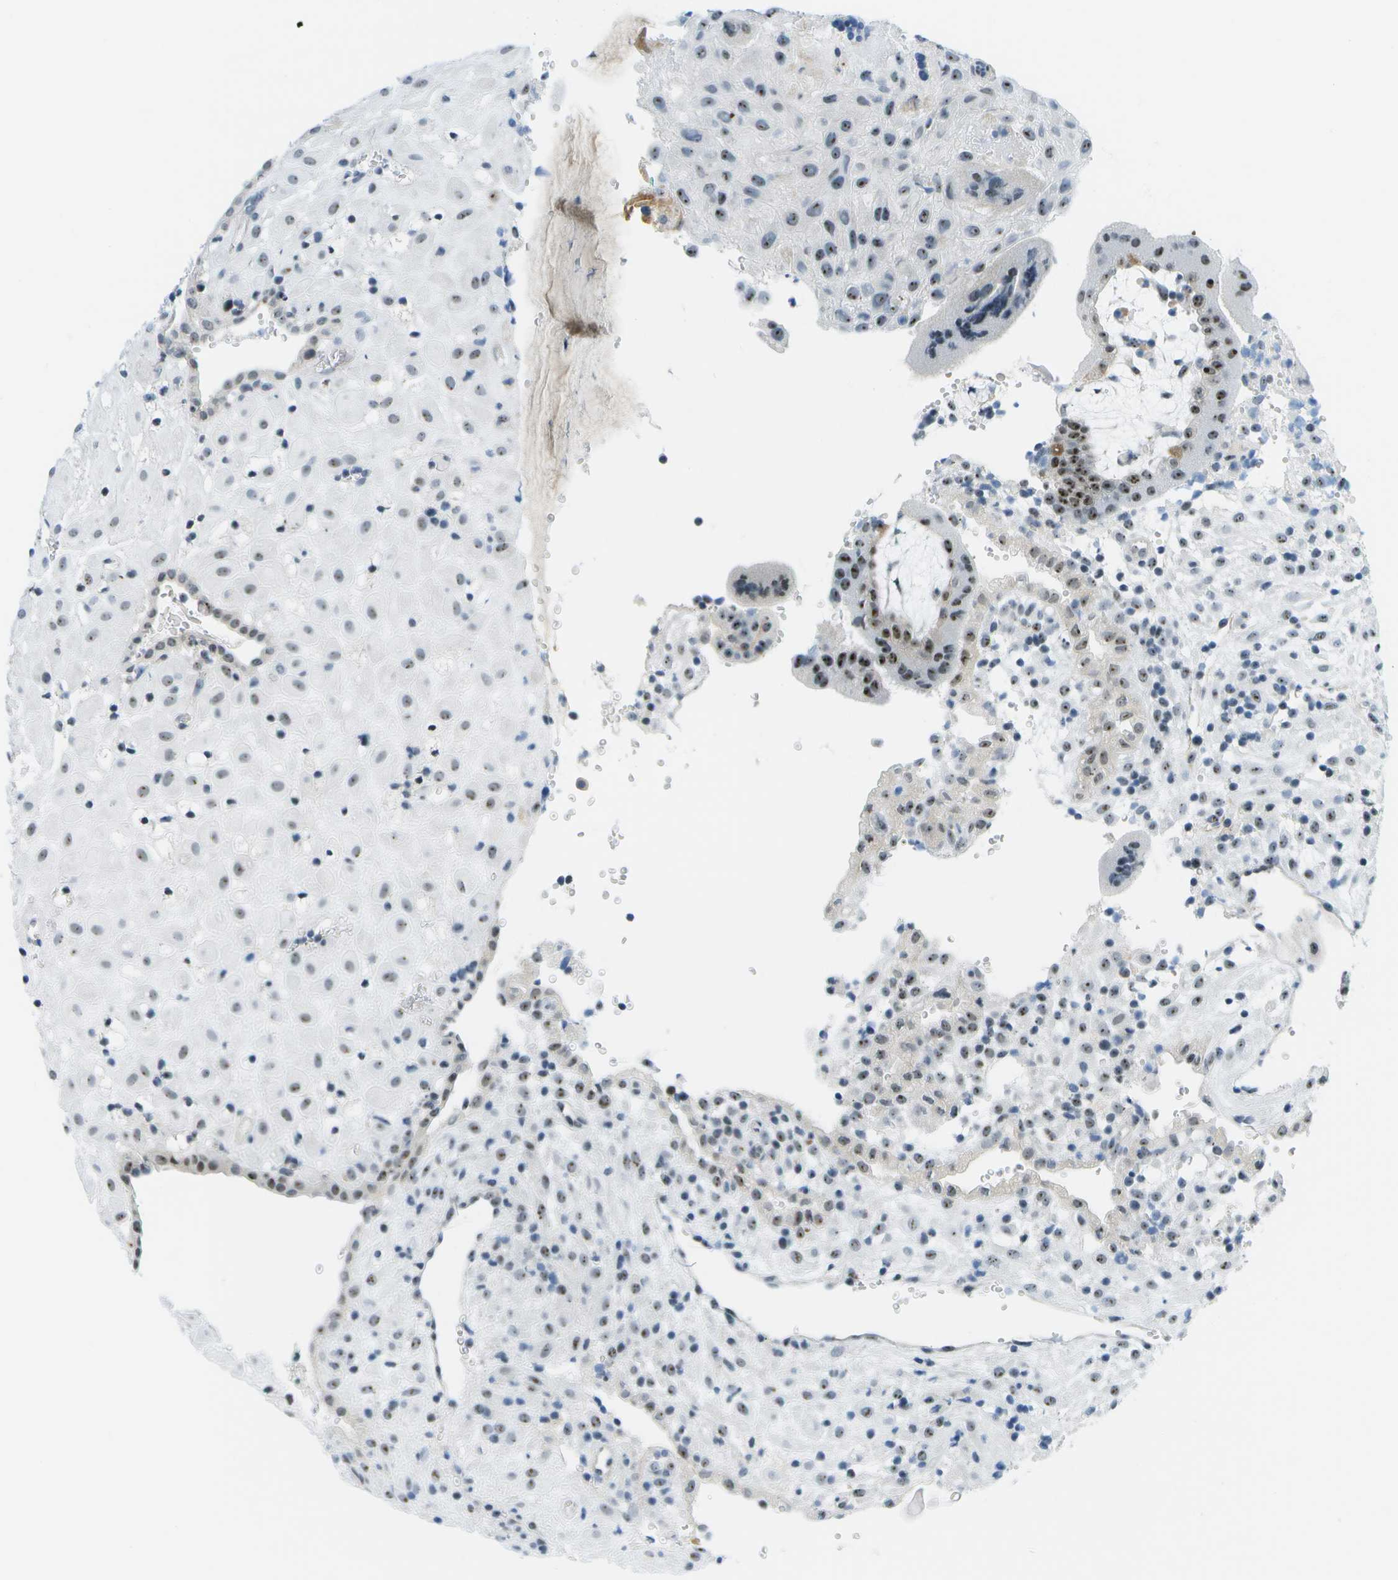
{"staining": {"intensity": "weak", "quantity": "25%-75%", "location": "nuclear"}, "tissue": "placenta", "cell_type": "Decidual cells", "image_type": "normal", "snomed": [{"axis": "morphology", "description": "Normal tissue, NOS"}, {"axis": "topography", "description": "Placenta"}], "caption": "Benign placenta shows weak nuclear positivity in about 25%-75% of decidual cells.", "gene": "PITHD1", "patient": {"sex": "female", "age": 18}}